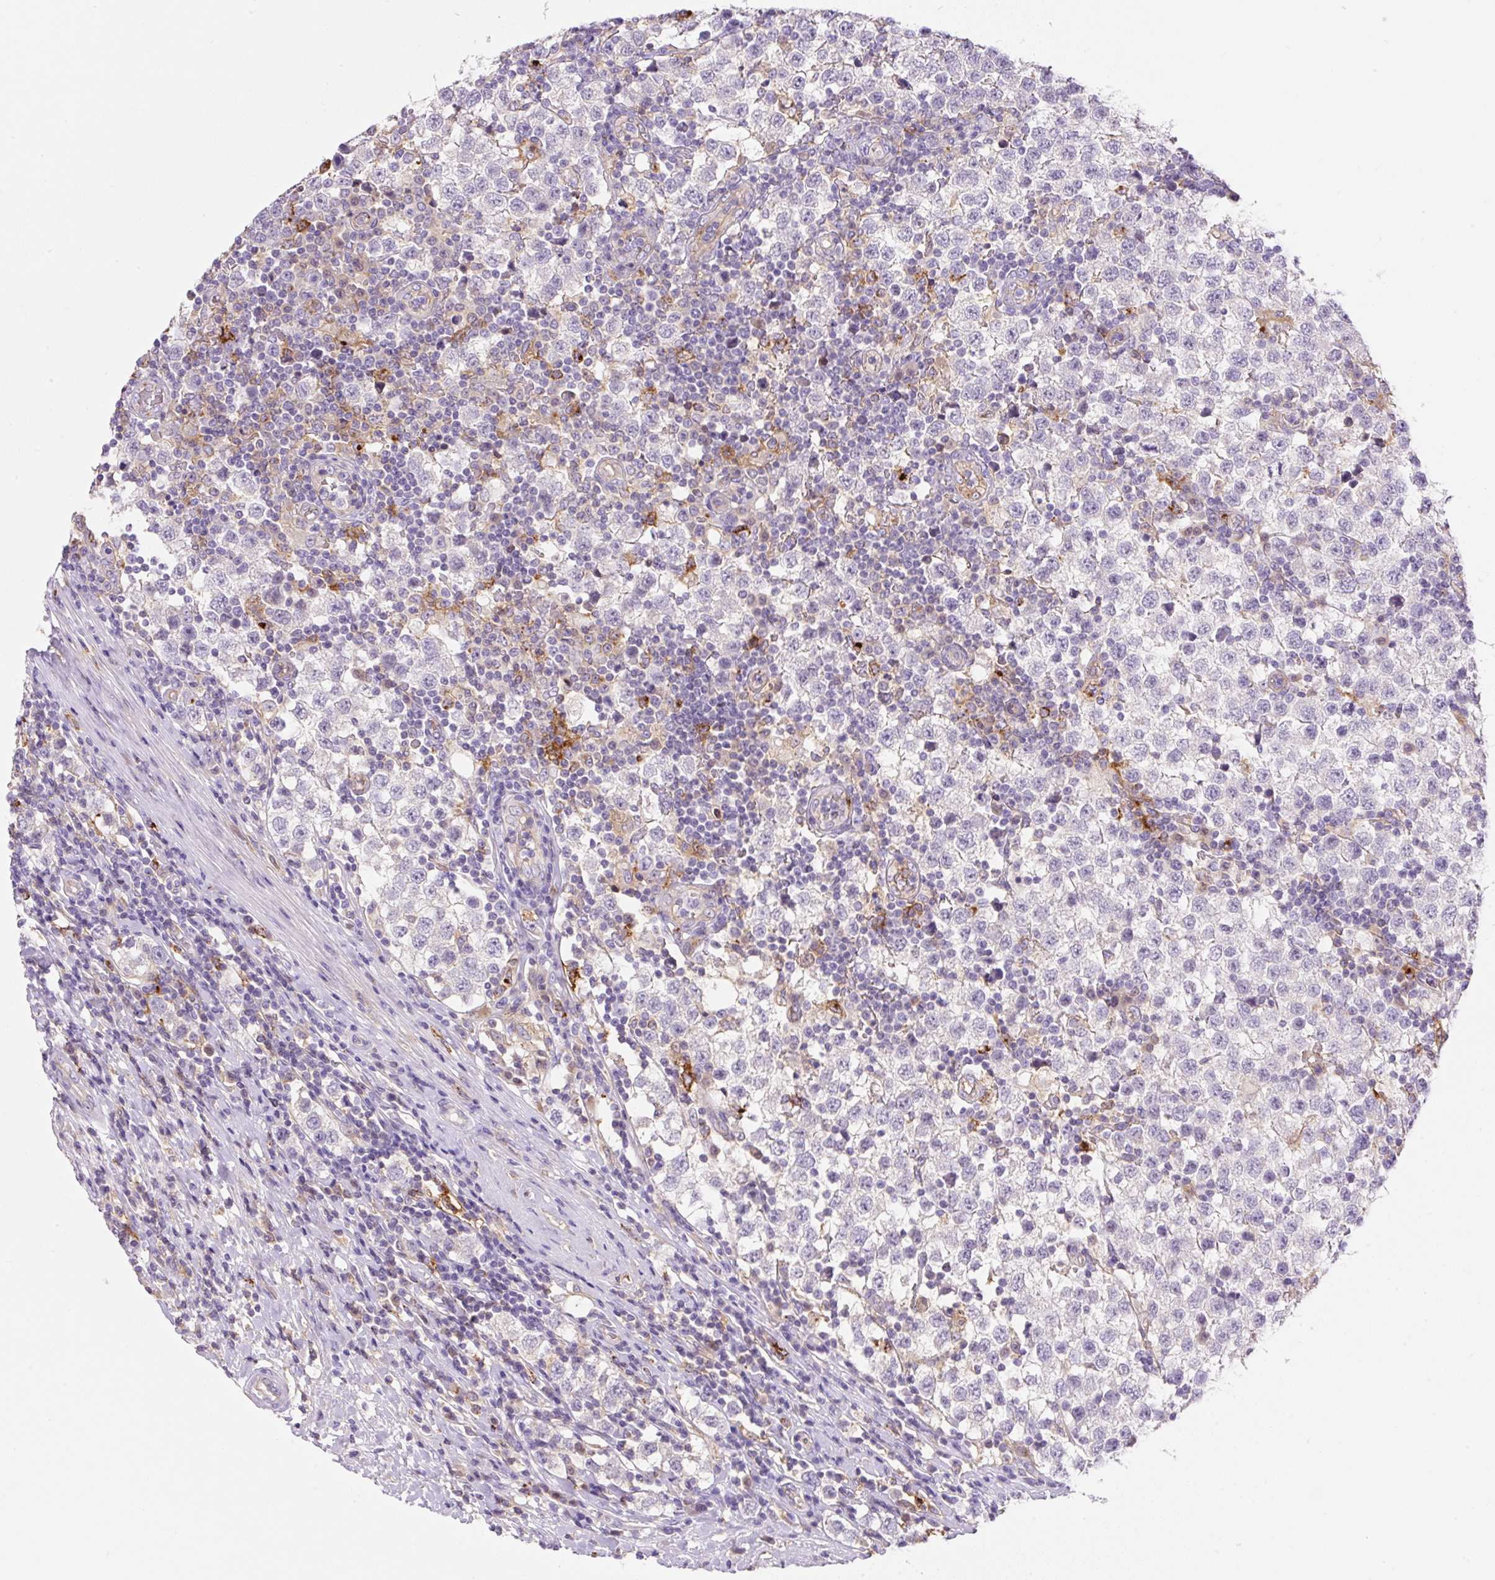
{"staining": {"intensity": "negative", "quantity": "none", "location": "none"}, "tissue": "testis cancer", "cell_type": "Tumor cells", "image_type": "cancer", "snomed": [{"axis": "morphology", "description": "Seminoma, NOS"}, {"axis": "topography", "description": "Testis"}], "caption": "A micrograph of testis seminoma stained for a protein demonstrates no brown staining in tumor cells. (DAB immunohistochemistry with hematoxylin counter stain).", "gene": "TDRD15", "patient": {"sex": "male", "age": 34}}